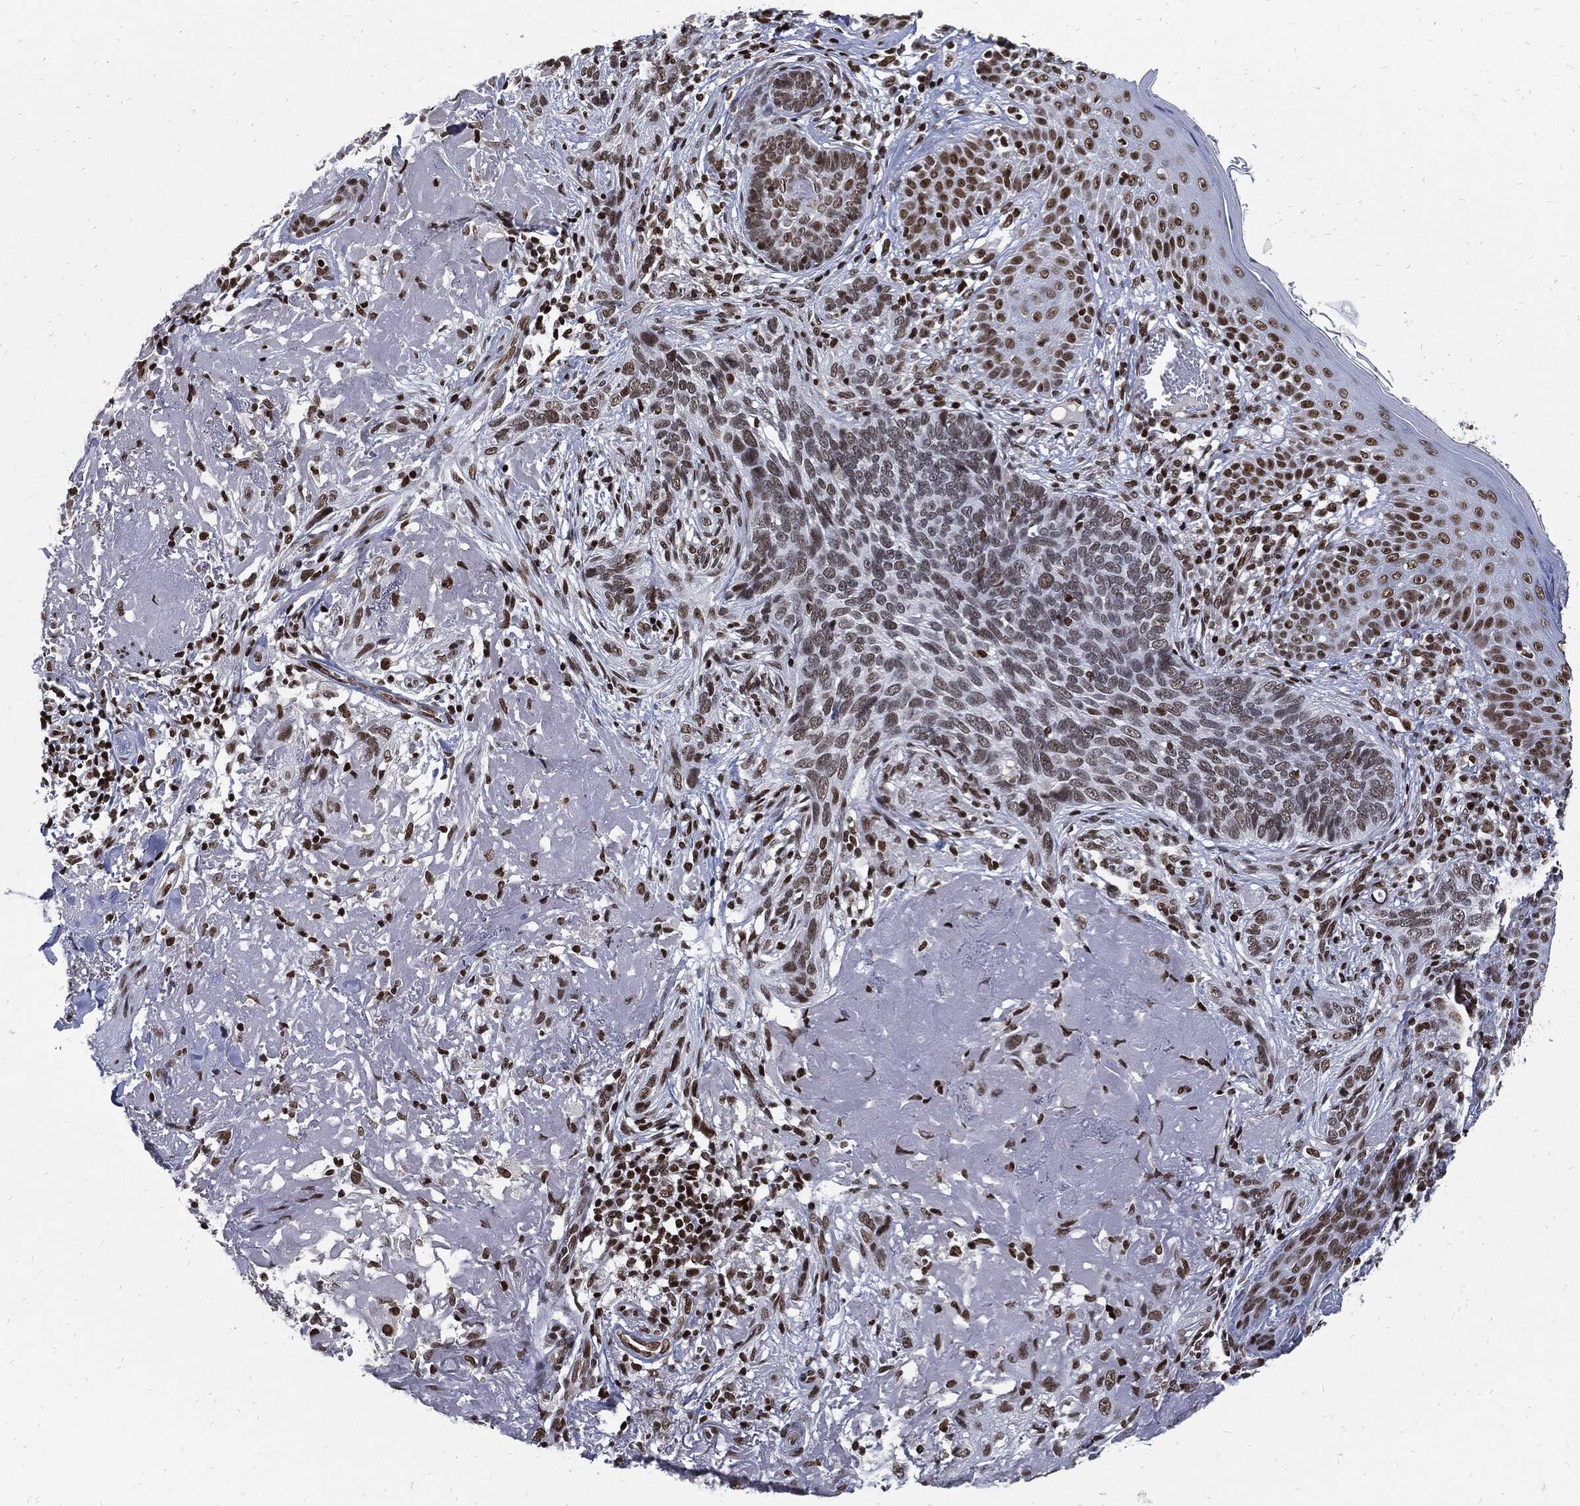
{"staining": {"intensity": "moderate", "quantity": "<25%", "location": "nuclear"}, "tissue": "skin cancer", "cell_type": "Tumor cells", "image_type": "cancer", "snomed": [{"axis": "morphology", "description": "Basal cell carcinoma"}, {"axis": "topography", "description": "Skin"}], "caption": "Basal cell carcinoma (skin) was stained to show a protein in brown. There is low levels of moderate nuclear positivity in about <25% of tumor cells.", "gene": "TERF2", "patient": {"sex": "male", "age": 91}}